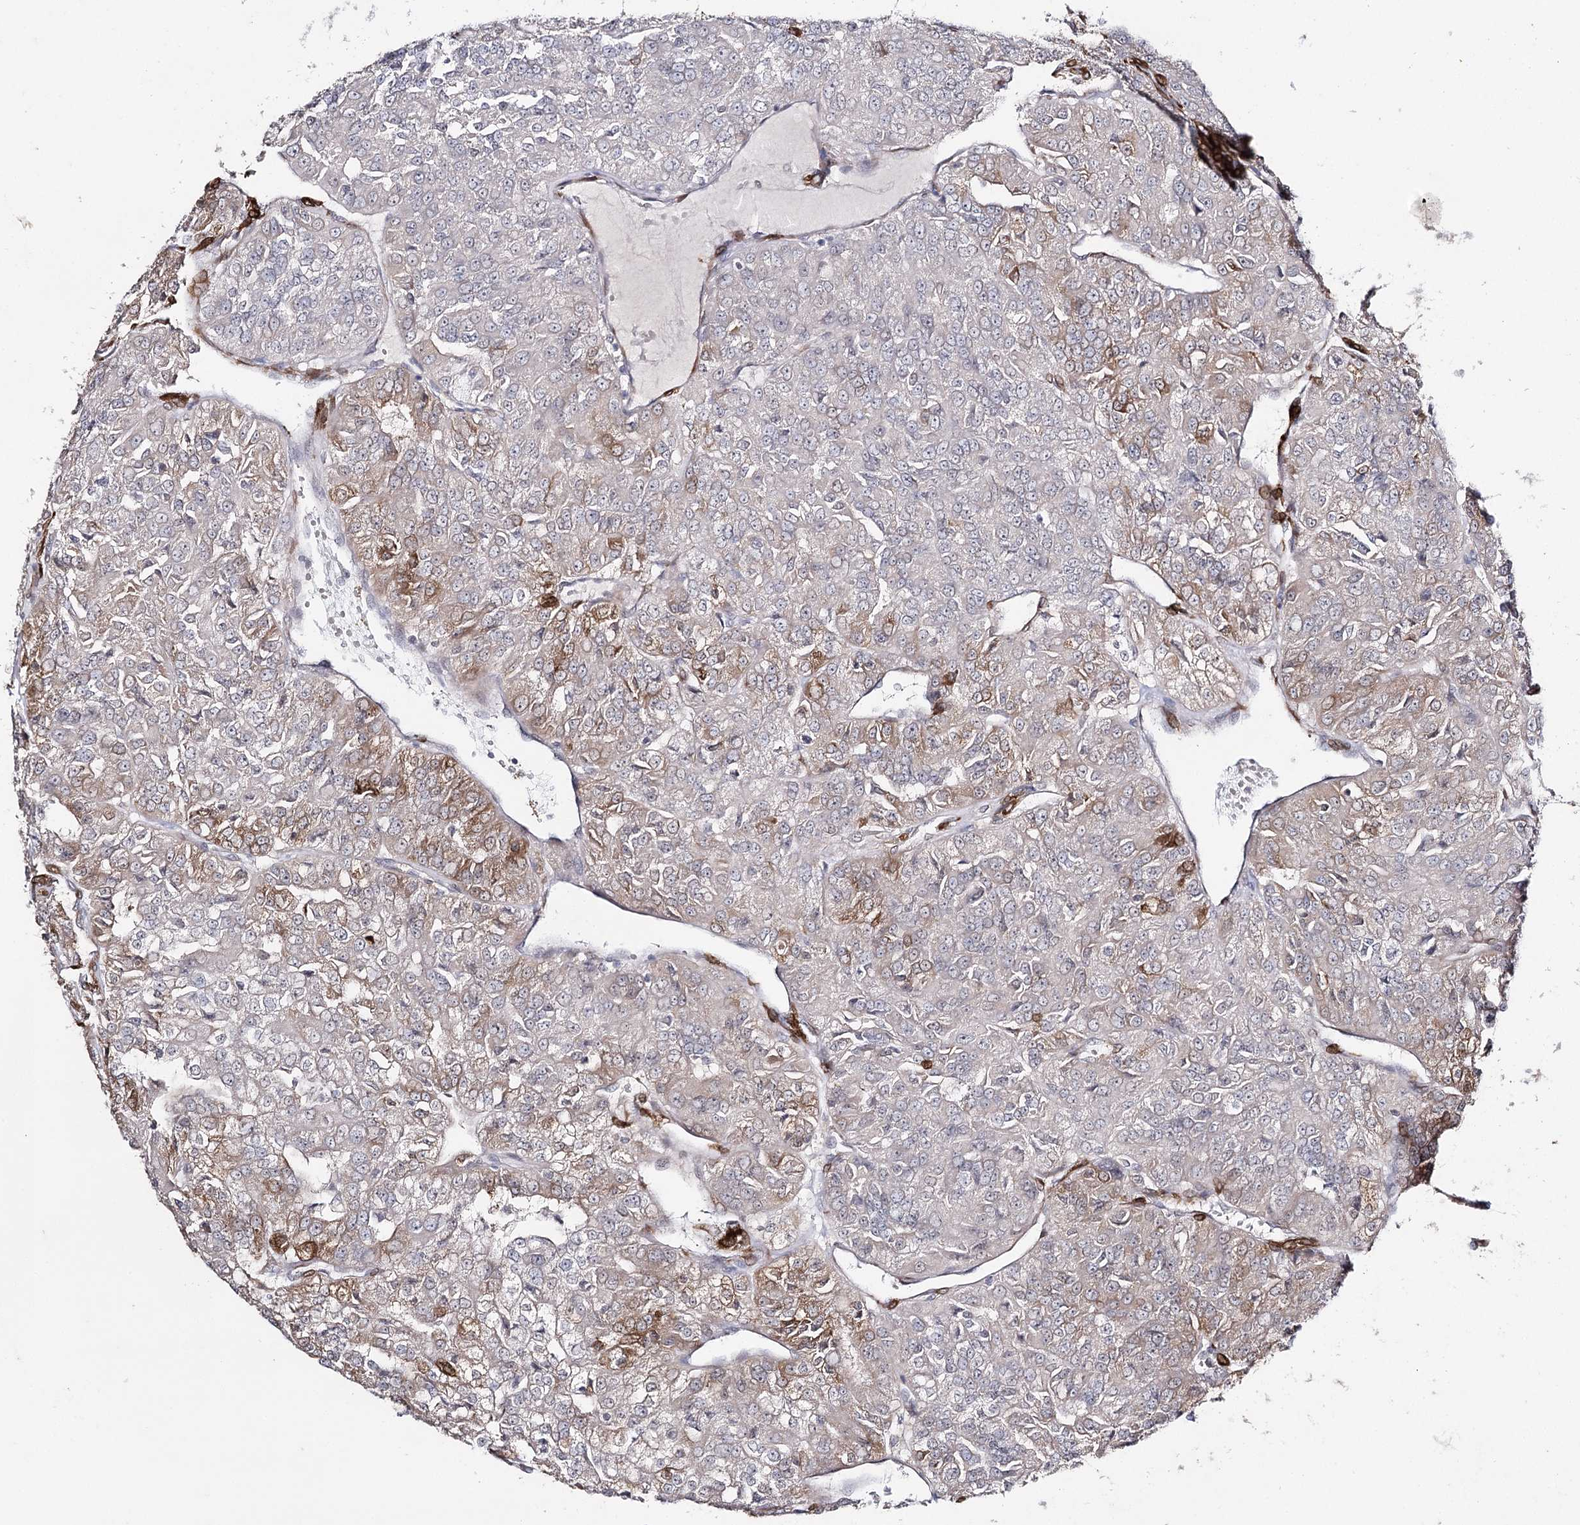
{"staining": {"intensity": "moderate", "quantity": "<25%", "location": "cytoplasmic/membranous"}, "tissue": "renal cancer", "cell_type": "Tumor cells", "image_type": "cancer", "snomed": [{"axis": "morphology", "description": "Adenocarcinoma, NOS"}, {"axis": "topography", "description": "Kidney"}], "caption": "Renal cancer stained with a brown dye reveals moderate cytoplasmic/membranous positive staining in about <25% of tumor cells.", "gene": "HSD11B2", "patient": {"sex": "female", "age": 63}}